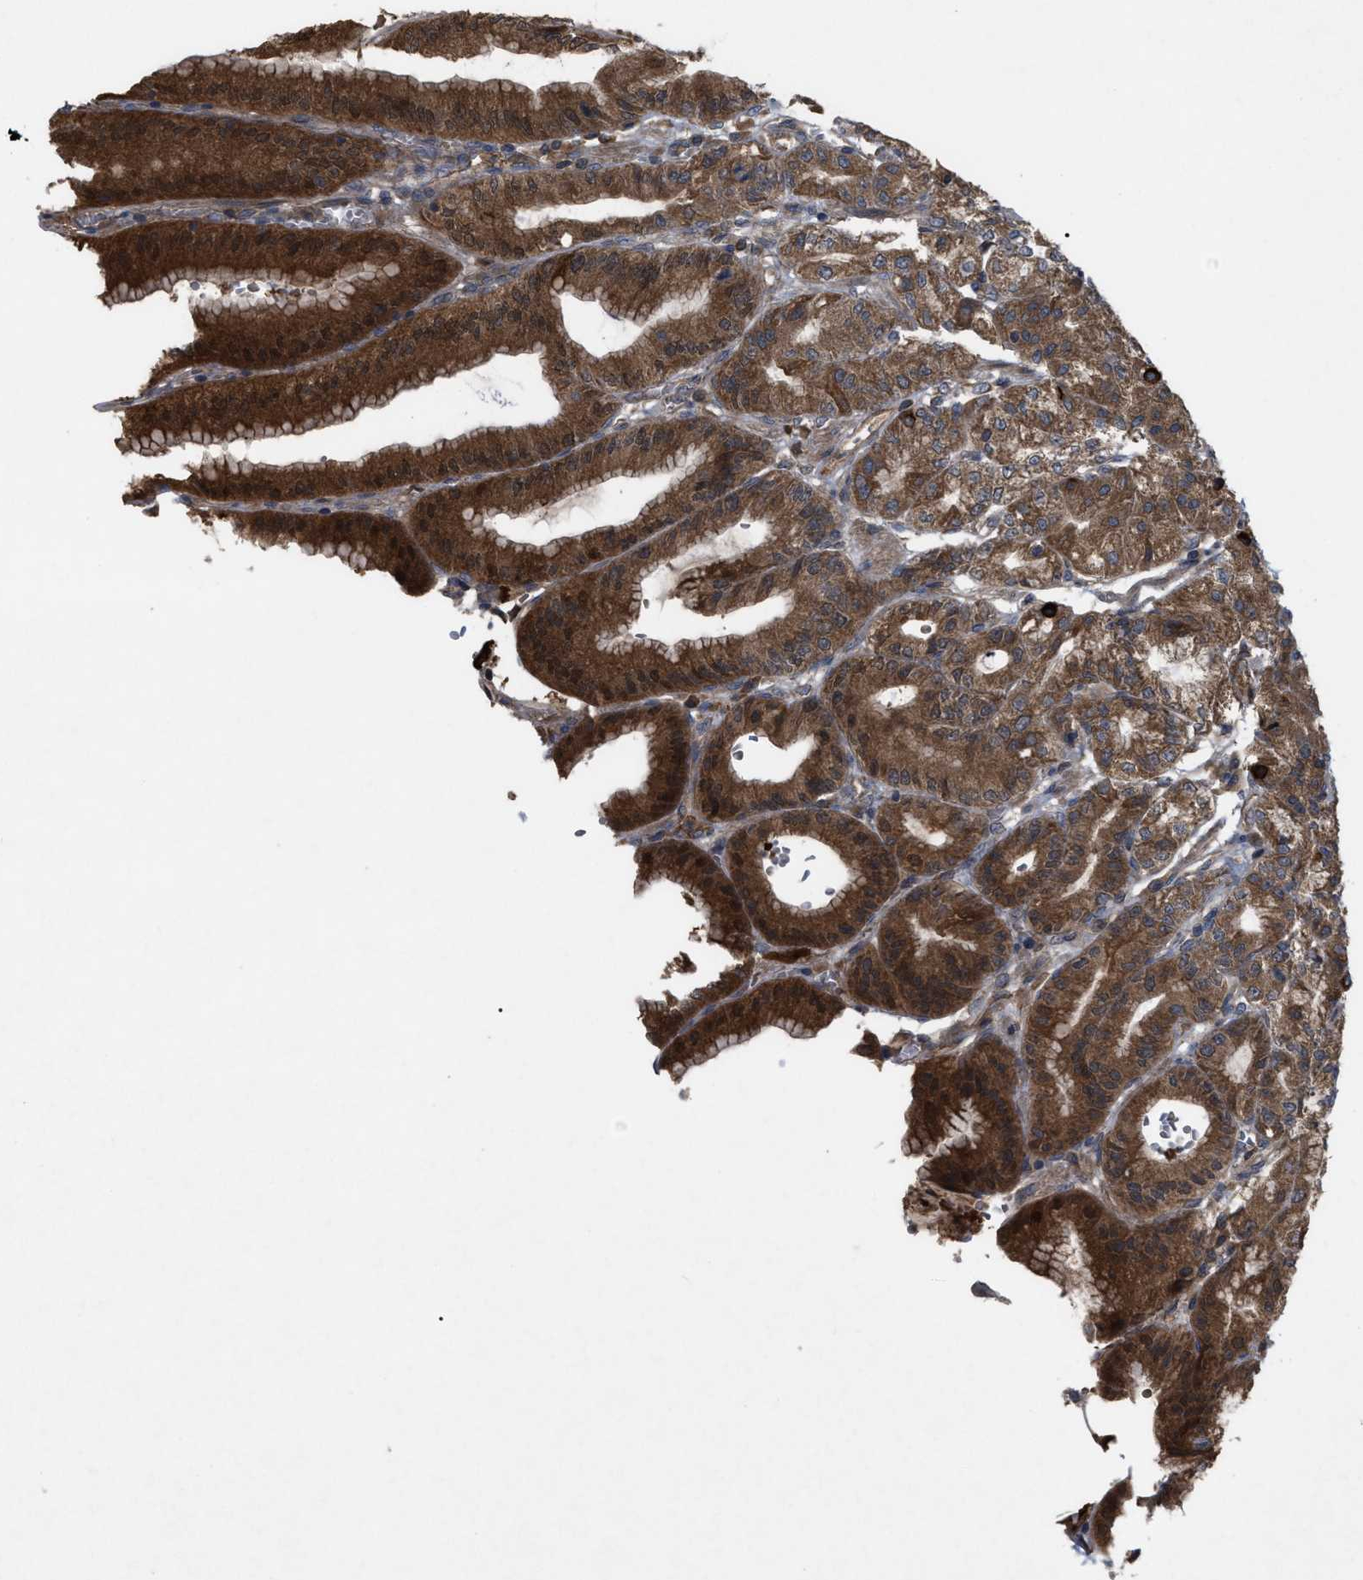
{"staining": {"intensity": "strong", "quantity": ">75%", "location": "cytoplasmic/membranous"}, "tissue": "stomach", "cell_type": "Glandular cells", "image_type": "normal", "snomed": [{"axis": "morphology", "description": "Normal tissue, NOS"}, {"axis": "topography", "description": "Stomach, lower"}], "caption": "Immunohistochemical staining of benign stomach displays strong cytoplasmic/membranous protein staining in about >75% of glandular cells.", "gene": "RAB2A", "patient": {"sex": "male", "age": 71}}